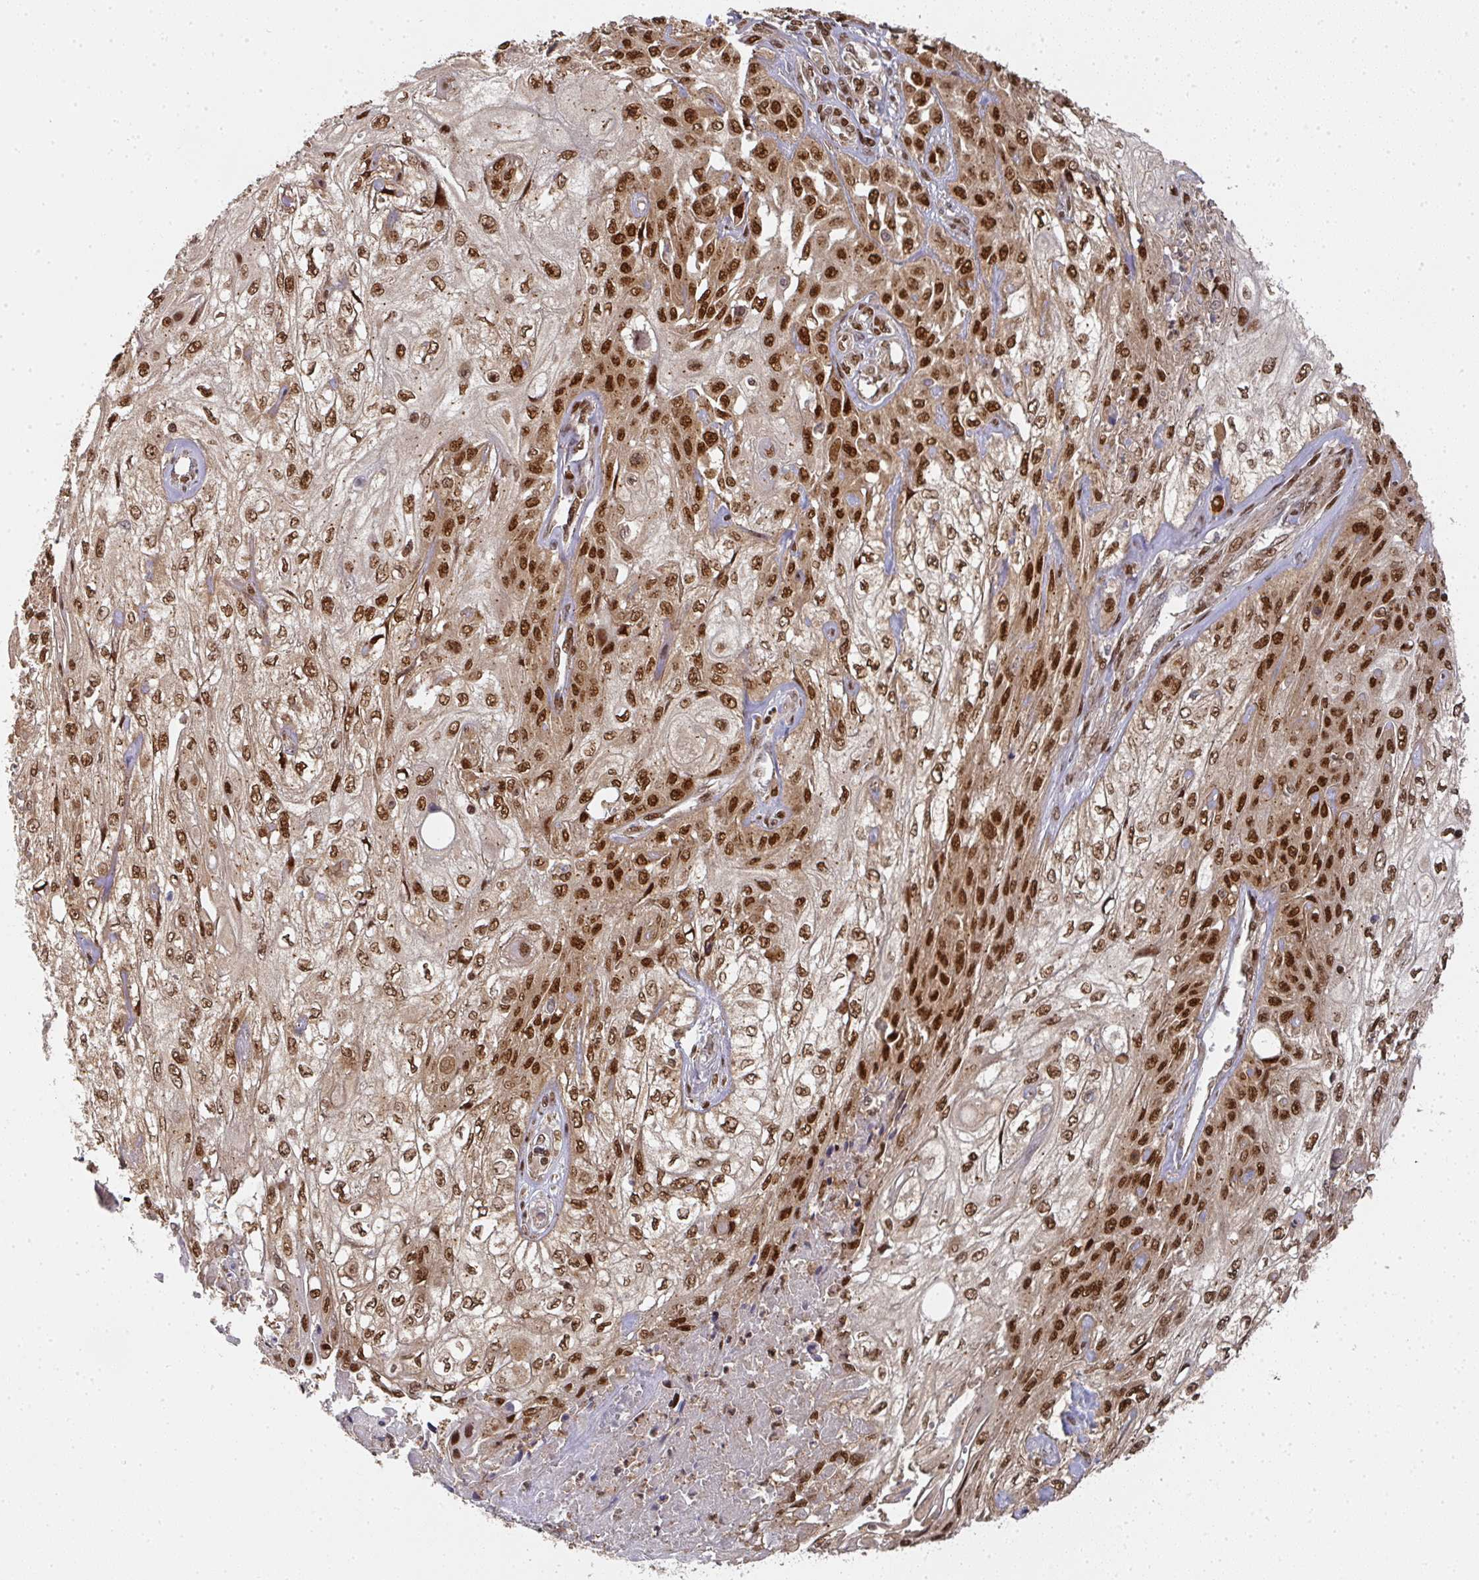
{"staining": {"intensity": "strong", "quantity": ">75%", "location": "nuclear"}, "tissue": "skin cancer", "cell_type": "Tumor cells", "image_type": "cancer", "snomed": [{"axis": "morphology", "description": "Squamous cell carcinoma, NOS"}, {"axis": "morphology", "description": "Squamous cell carcinoma, metastatic, NOS"}, {"axis": "topography", "description": "Skin"}, {"axis": "topography", "description": "Lymph node"}], "caption": "Protein staining by immunohistochemistry demonstrates strong nuclear positivity in approximately >75% of tumor cells in skin cancer. (DAB IHC with brightfield microscopy, high magnification).", "gene": "DIDO1", "patient": {"sex": "male", "age": 75}}